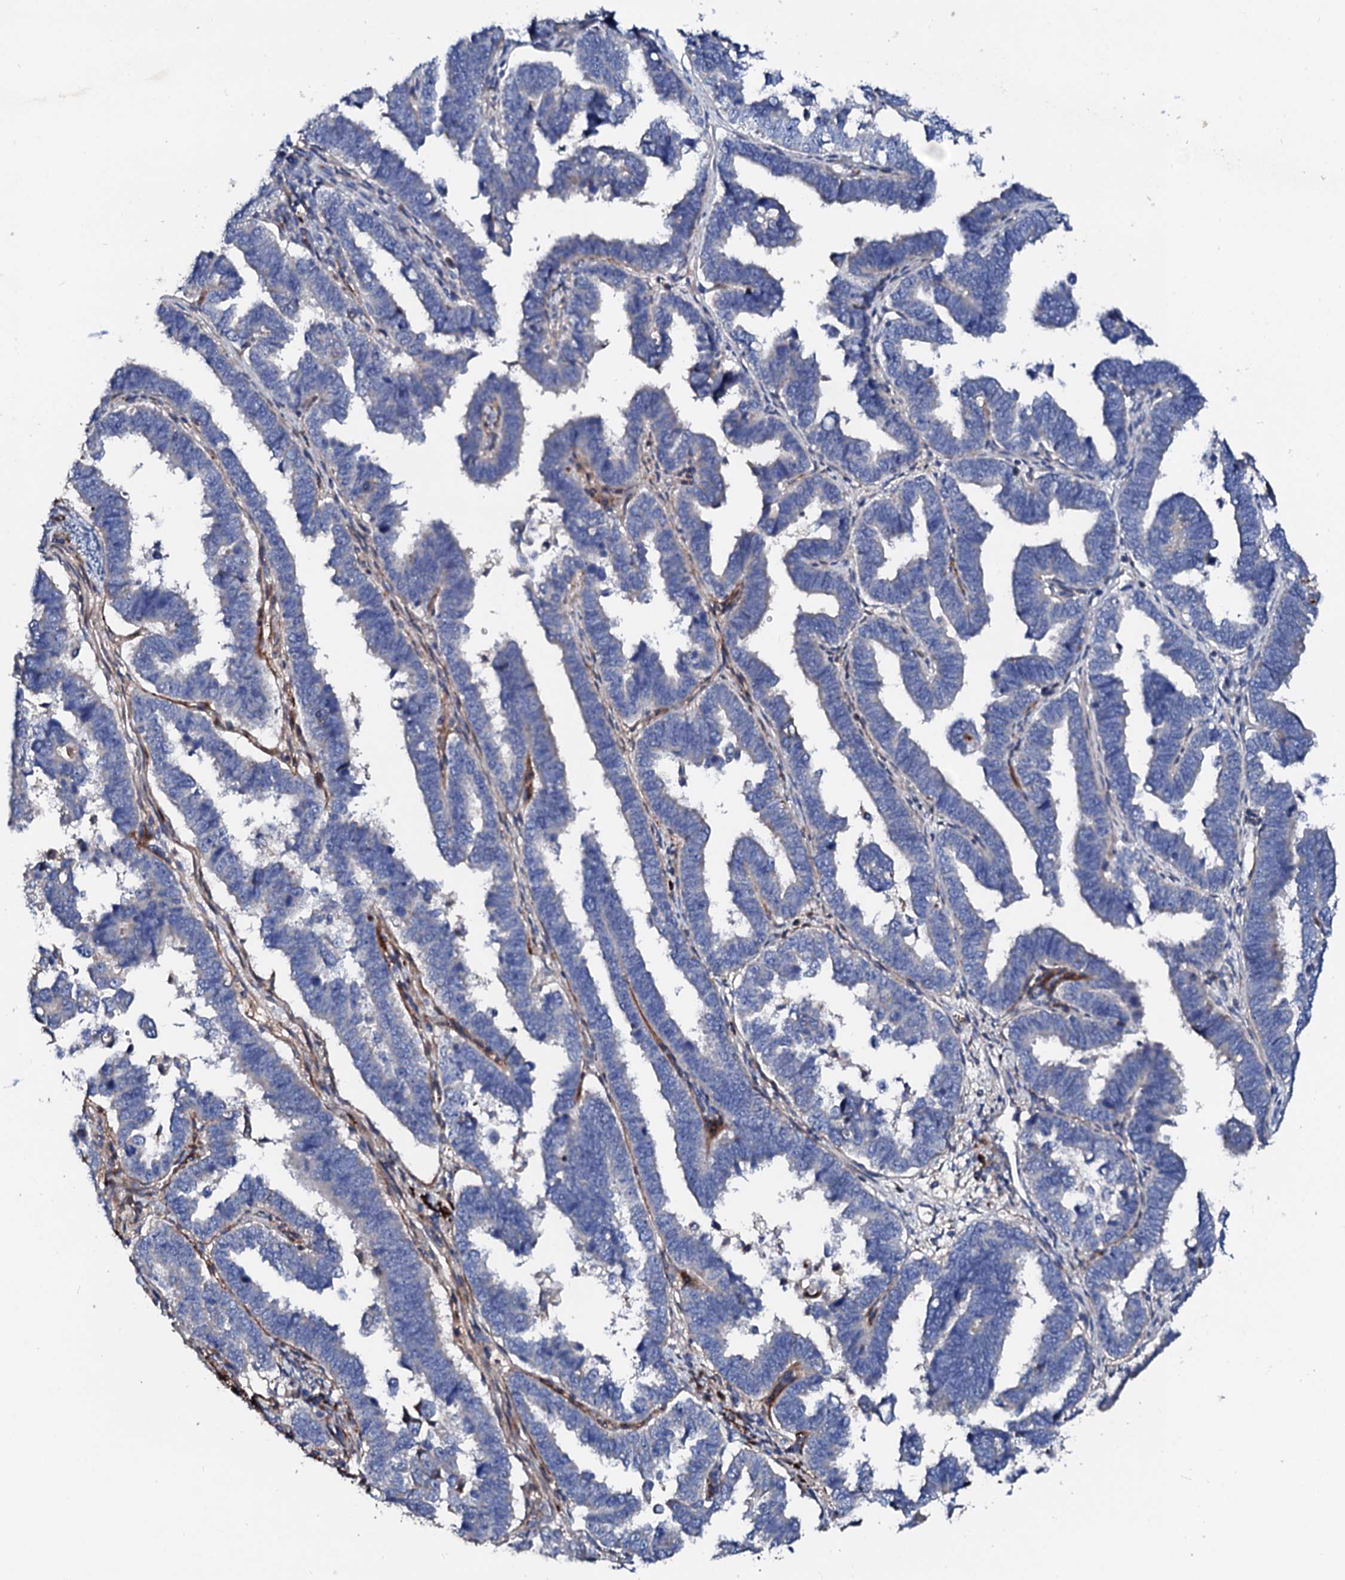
{"staining": {"intensity": "negative", "quantity": "none", "location": "none"}, "tissue": "endometrial cancer", "cell_type": "Tumor cells", "image_type": "cancer", "snomed": [{"axis": "morphology", "description": "Adenocarcinoma, NOS"}, {"axis": "topography", "description": "Endometrium"}], "caption": "Adenocarcinoma (endometrial) was stained to show a protein in brown. There is no significant expression in tumor cells.", "gene": "SLC10A7", "patient": {"sex": "female", "age": 75}}